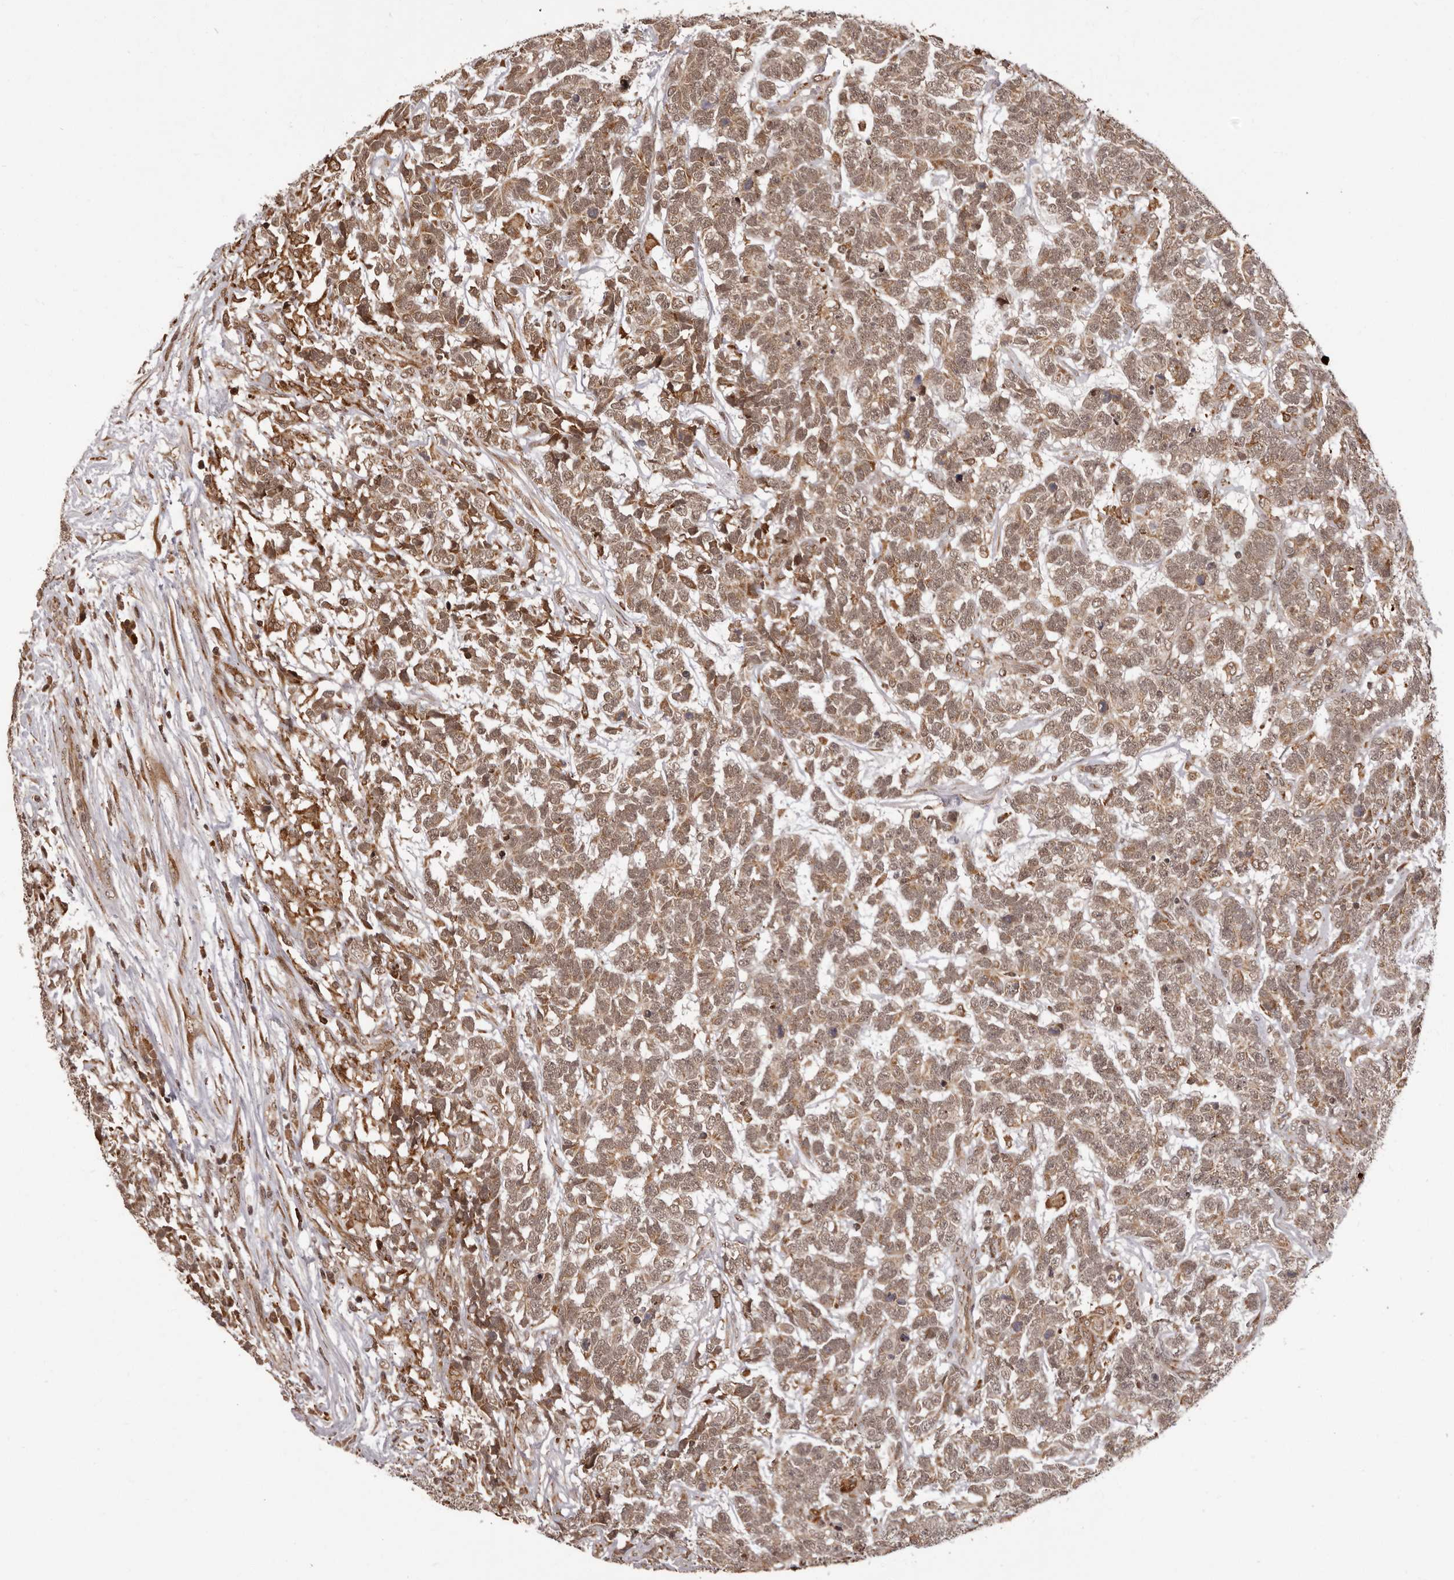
{"staining": {"intensity": "moderate", "quantity": ">75%", "location": "nuclear"}, "tissue": "testis cancer", "cell_type": "Tumor cells", "image_type": "cancer", "snomed": [{"axis": "morphology", "description": "Carcinoma, Embryonal, NOS"}, {"axis": "topography", "description": "Testis"}], "caption": "IHC (DAB (3,3'-diaminobenzidine)) staining of testis cancer reveals moderate nuclear protein staining in about >75% of tumor cells.", "gene": "IL32", "patient": {"sex": "male", "age": 26}}